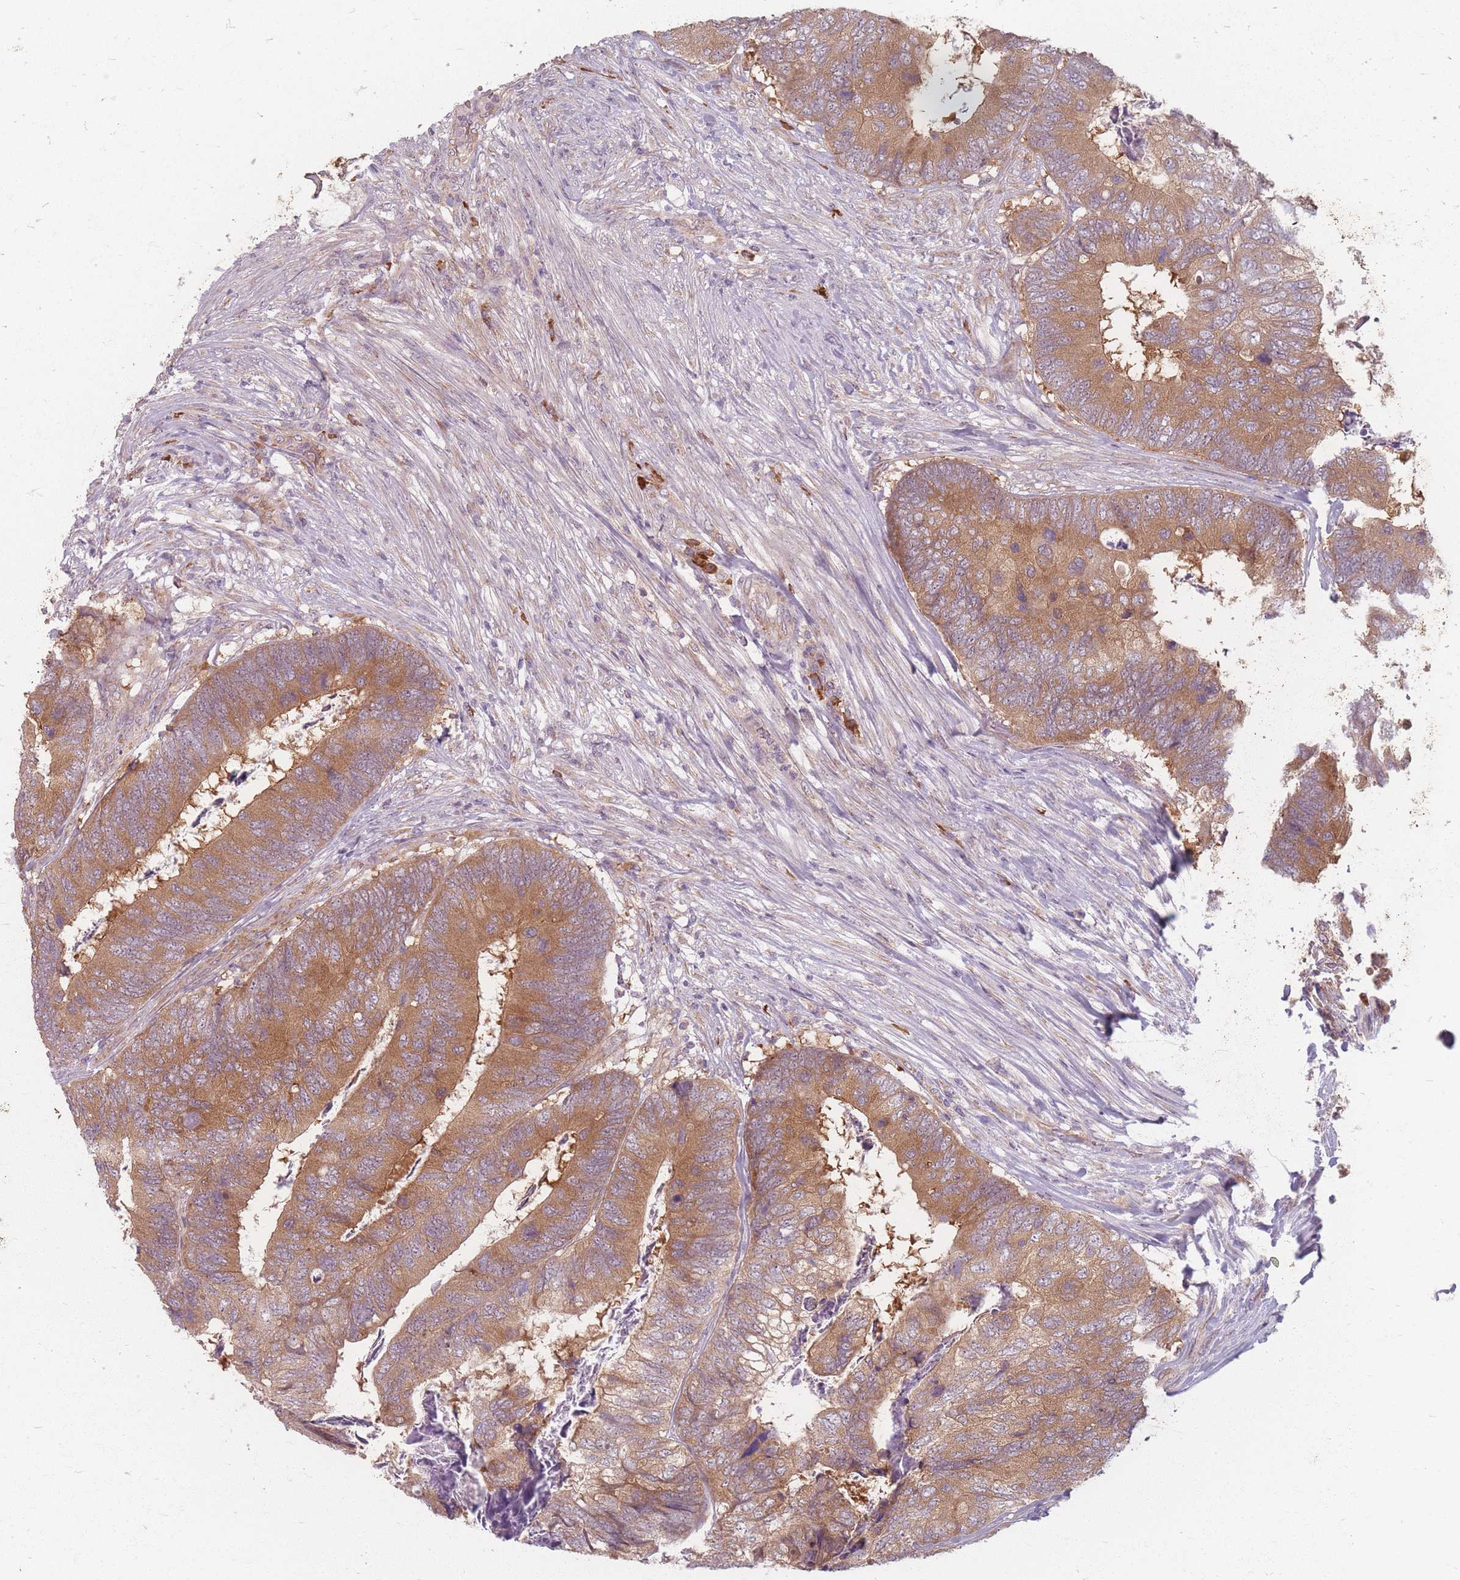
{"staining": {"intensity": "moderate", "quantity": ">75%", "location": "cytoplasmic/membranous"}, "tissue": "colorectal cancer", "cell_type": "Tumor cells", "image_type": "cancer", "snomed": [{"axis": "morphology", "description": "Adenocarcinoma, NOS"}, {"axis": "topography", "description": "Colon"}], "caption": "Immunohistochemistry (IHC) of human colorectal cancer shows medium levels of moderate cytoplasmic/membranous expression in about >75% of tumor cells.", "gene": "SMIM14", "patient": {"sex": "female", "age": 67}}